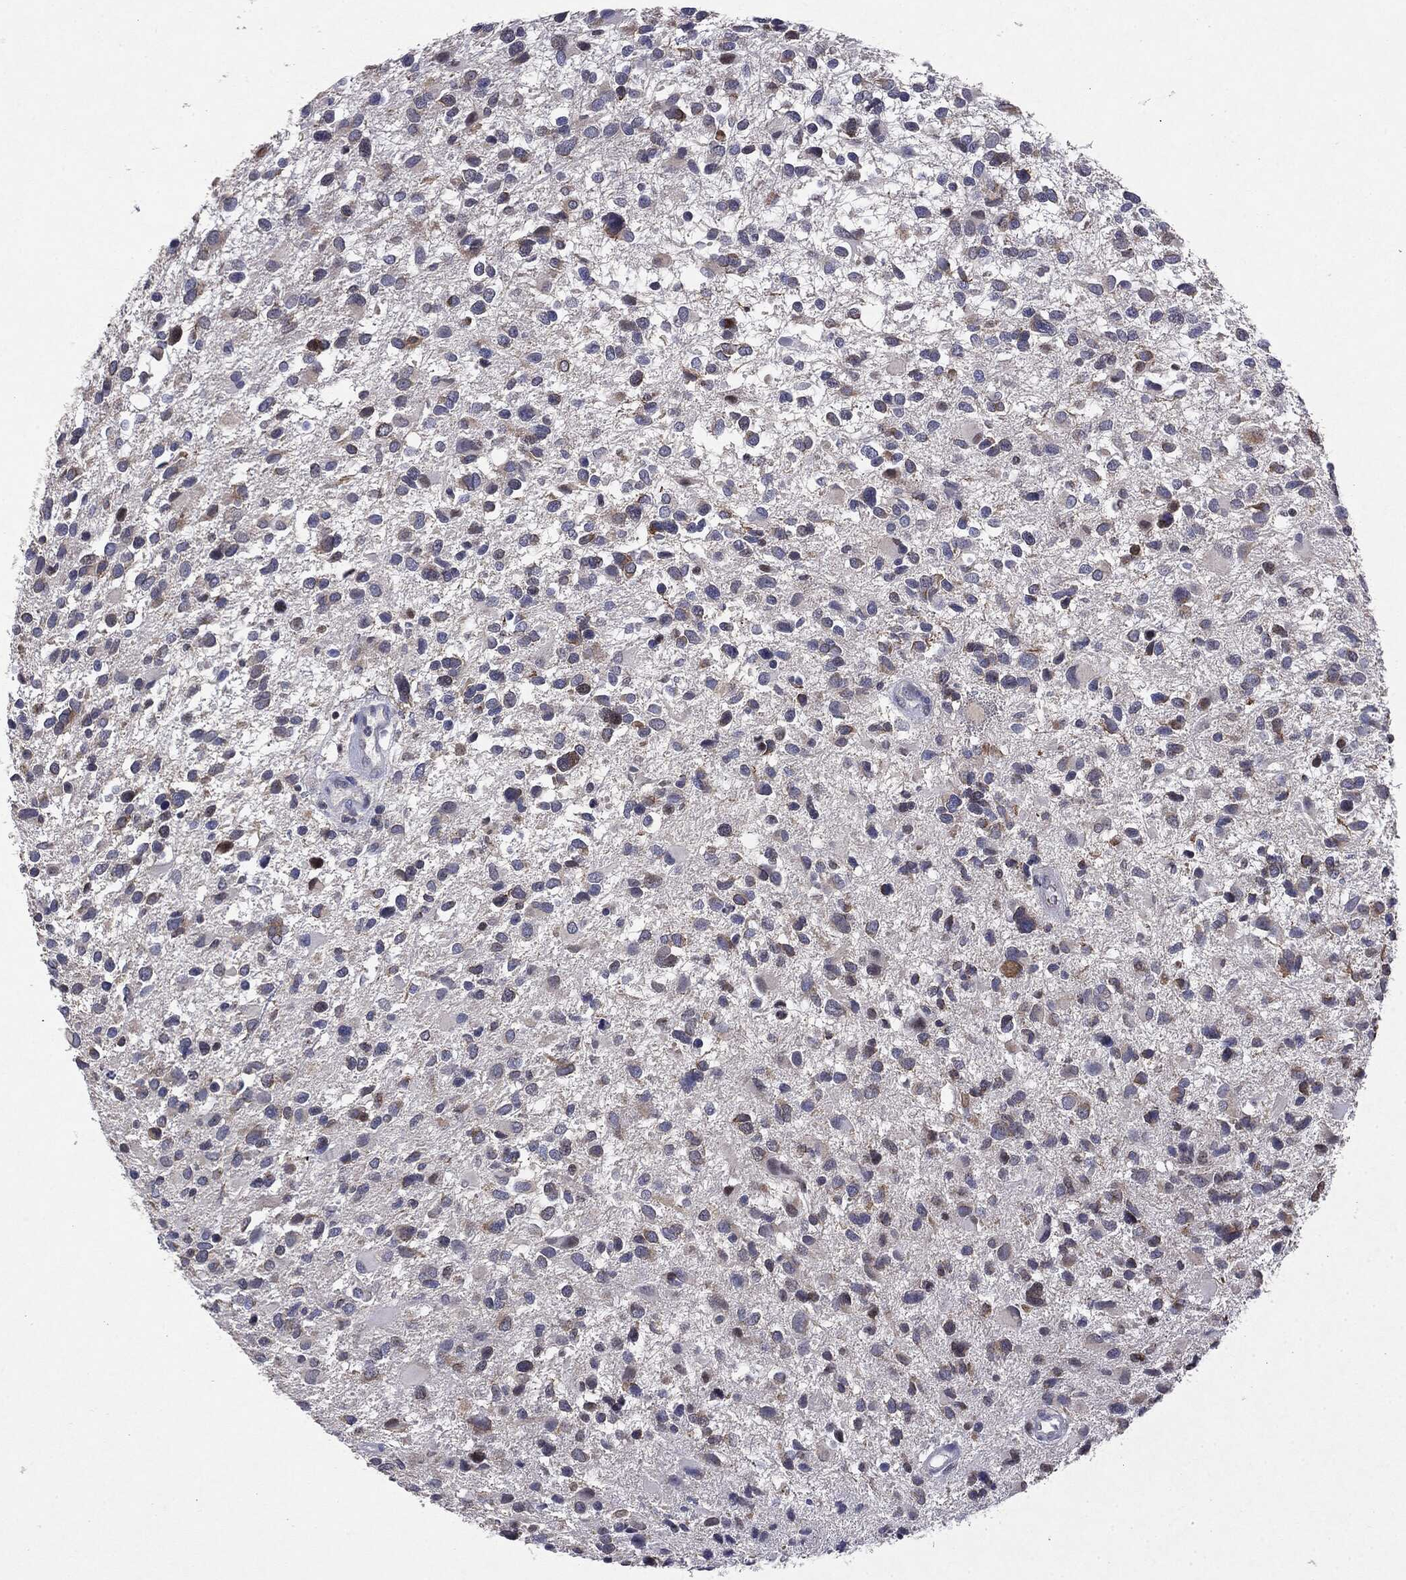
{"staining": {"intensity": "negative", "quantity": "none", "location": "none"}, "tissue": "glioma", "cell_type": "Tumor cells", "image_type": "cancer", "snomed": [{"axis": "morphology", "description": "Glioma, malignant, Low grade"}, {"axis": "topography", "description": "Brain"}], "caption": "IHC histopathology image of human glioma stained for a protein (brown), which shows no positivity in tumor cells.", "gene": "KIF2C", "patient": {"sex": "female", "age": 32}}